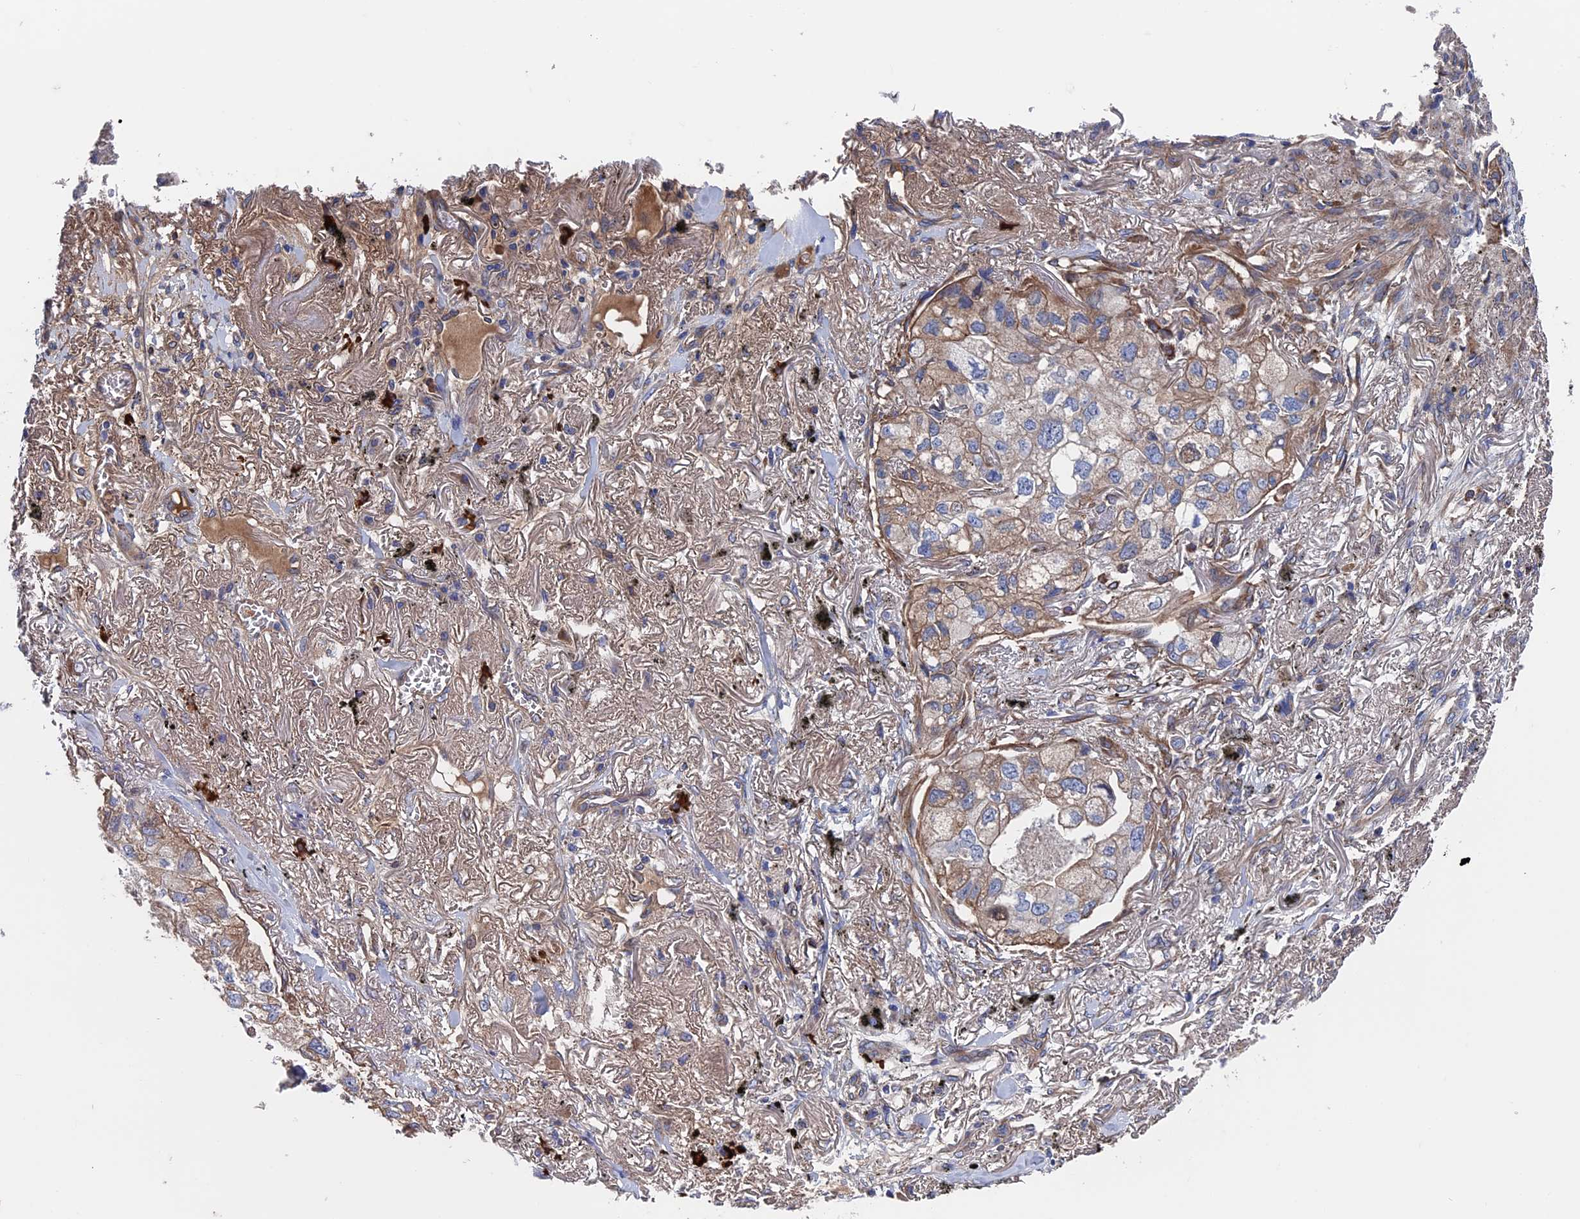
{"staining": {"intensity": "weak", "quantity": "<25%", "location": "cytoplasmic/membranous"}, "tissue": "lung cancer", "cell_type": "Tumor cells", "image_type": "cancer", "snomed": [{"axis": "morphology", "description": "Adenocarcinoma, NOS"}, {"axis": "topography", "description": "Lung"}], "caption": "Immunohistochemistry of lung cancer reveals no positivity in tumor cells.", "gene": "RPUSD1", "patient": {"sex": "male", "age": 65}}